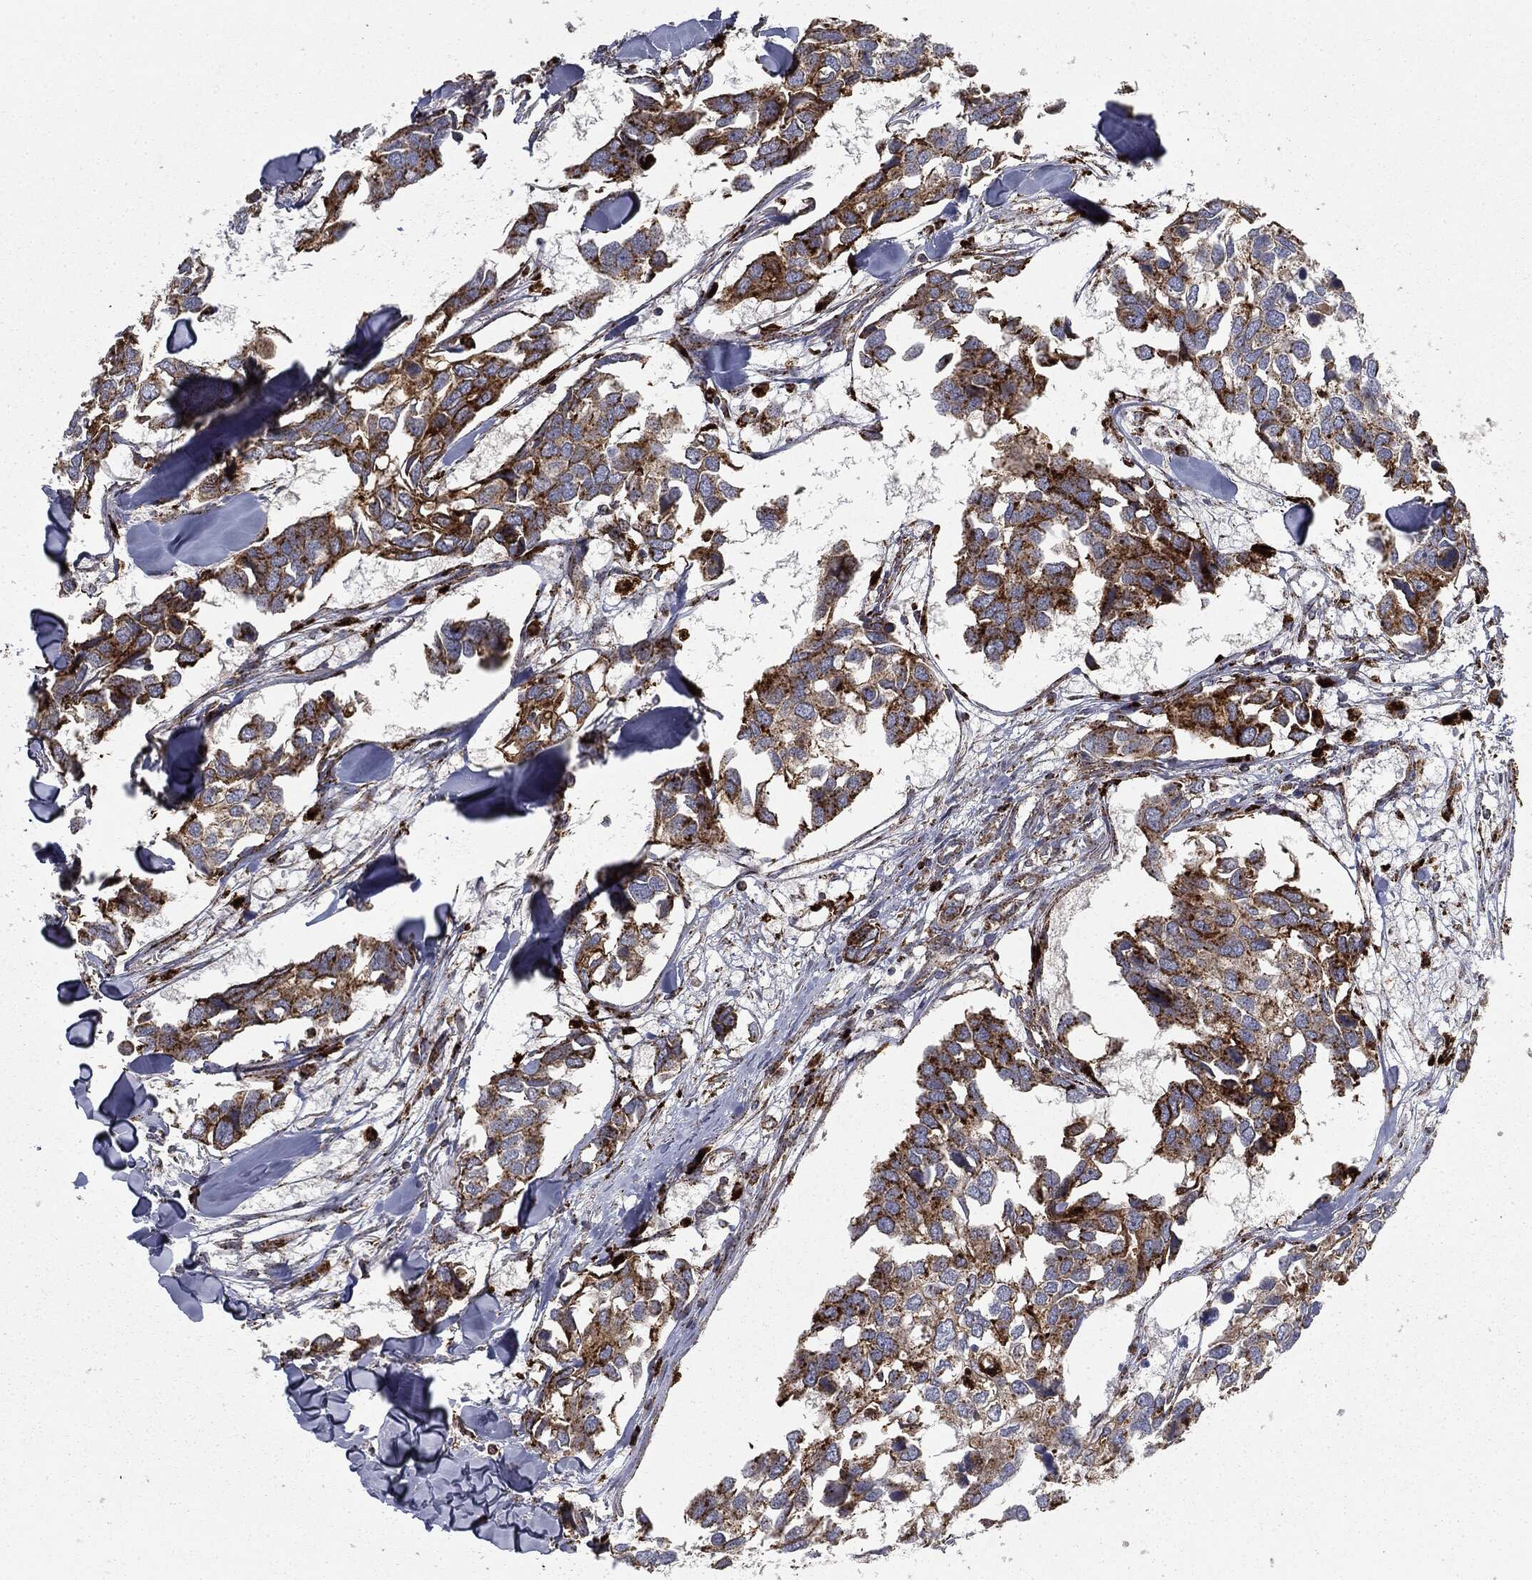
{"staining": {"intensity": "strong", "quantity": ">75%", "location": "cytoplasmic/membranous"}, "tissue": "breast cancer", "cell_type": "Tumor cells", "image_type": "cancer", "snomed": [{"axis": "morphology", "description": "Duct carcinoma"}, {"axis": "topography", "description": "Breast"}], "caption": "A histopathology image of breast cancer (invasive ductal carcinoma) stained for a protein exhibits strong cytoplasmic/membranous brown staining in tumor cells.", "gene": "CTSA", "patient": {"sex": "female", "age": 83}}